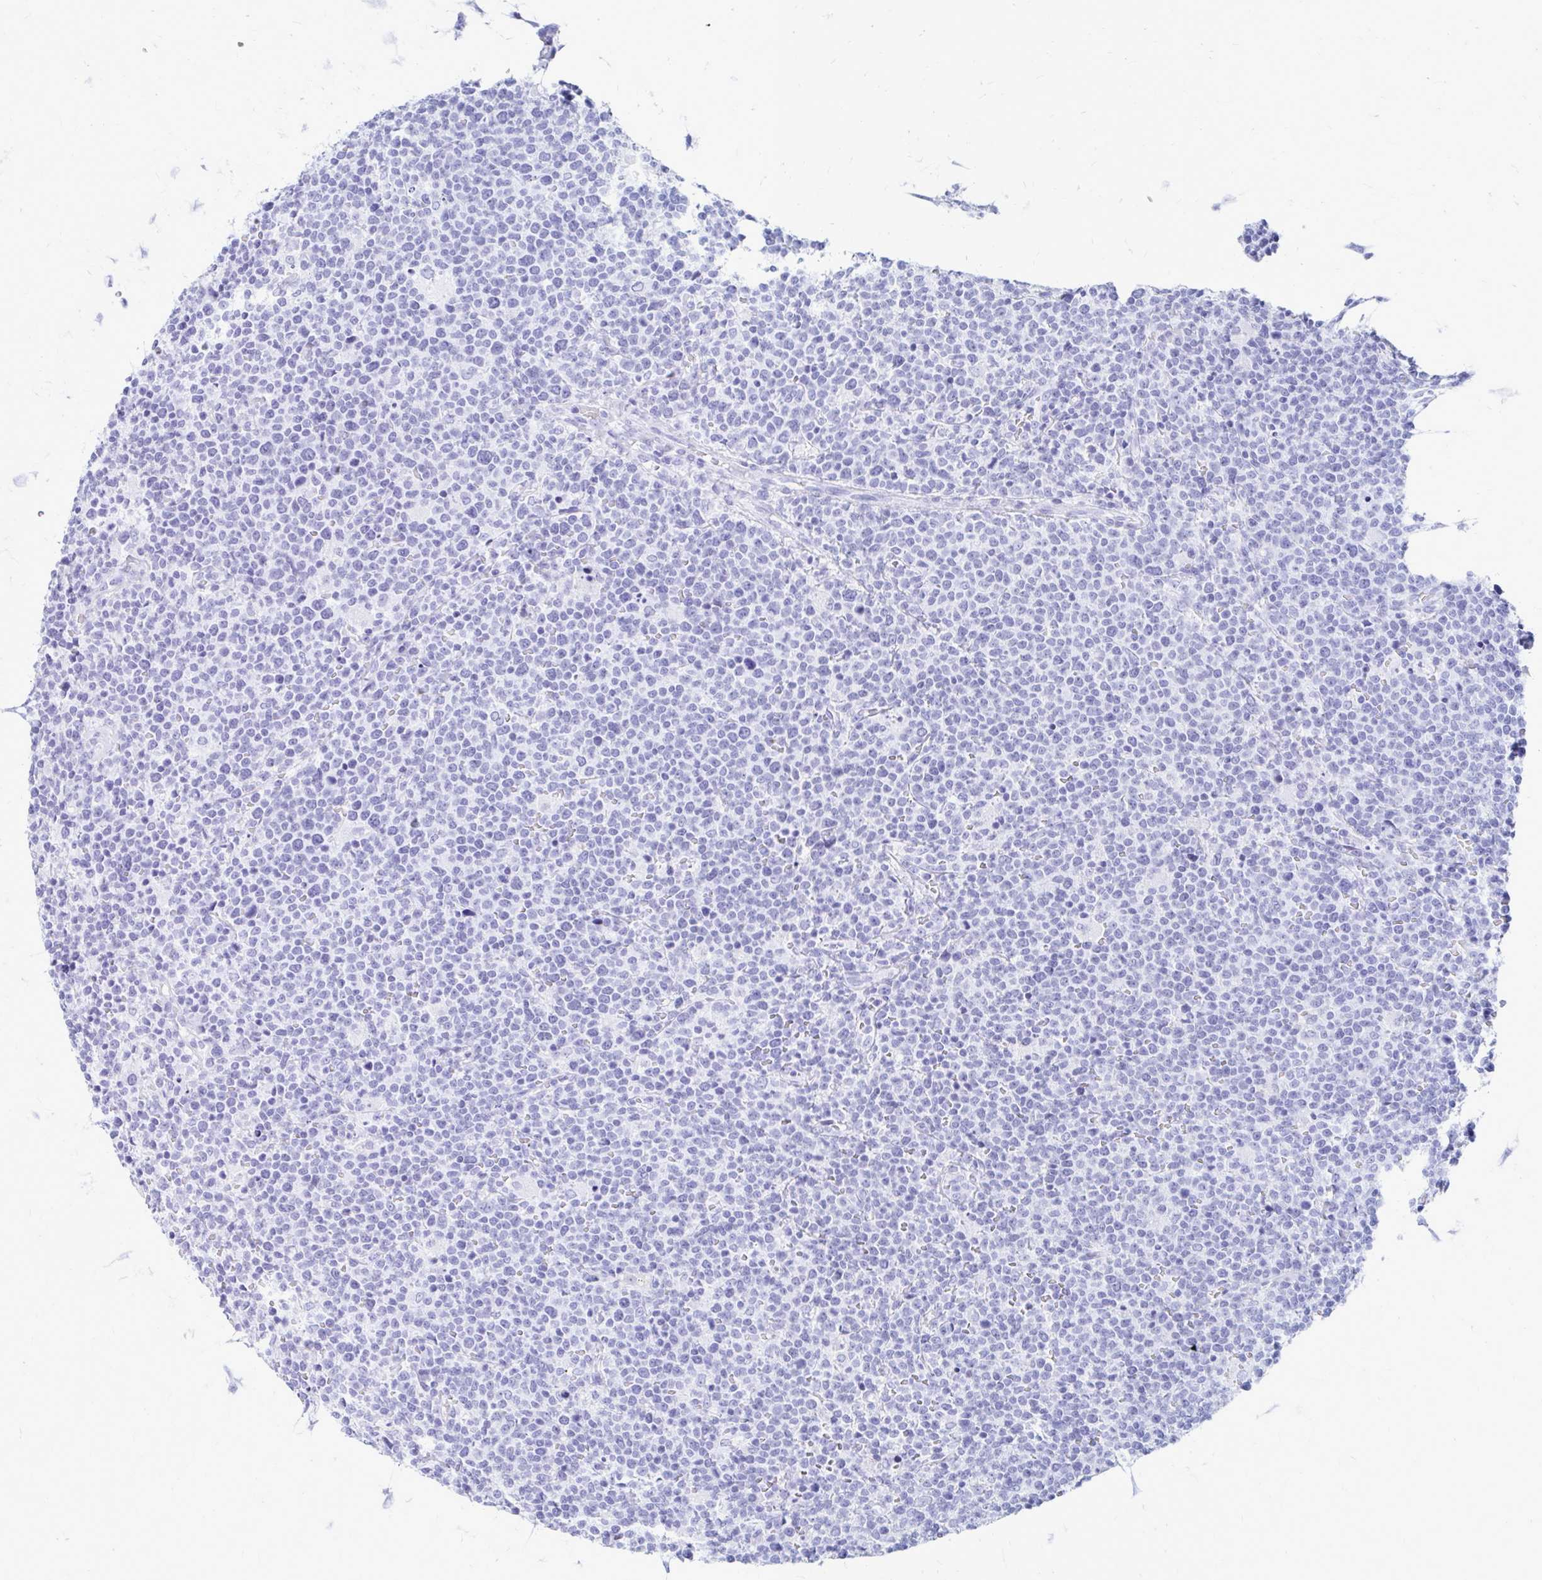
{"staining": {"intensity": "negative", "quantity": "none", "location": "none"}, "tissue": "lymphoma", "cell_type": "Tumor cells", "image_type": "cancer", "snomed": [{"axis": "morphology", "description": "Malignant lymphoma, non-Hodgkin's type, High grade"}, {"axis": "topography", "description": "Lymph node"}], "caption": "Micrograph shows no significant protein expression in tumor cells of malignant lymphoma, non-Hodgkin's type (high-grade).", "gene": "OR10R2", "patient": {"sex": "male", "age": 61}}